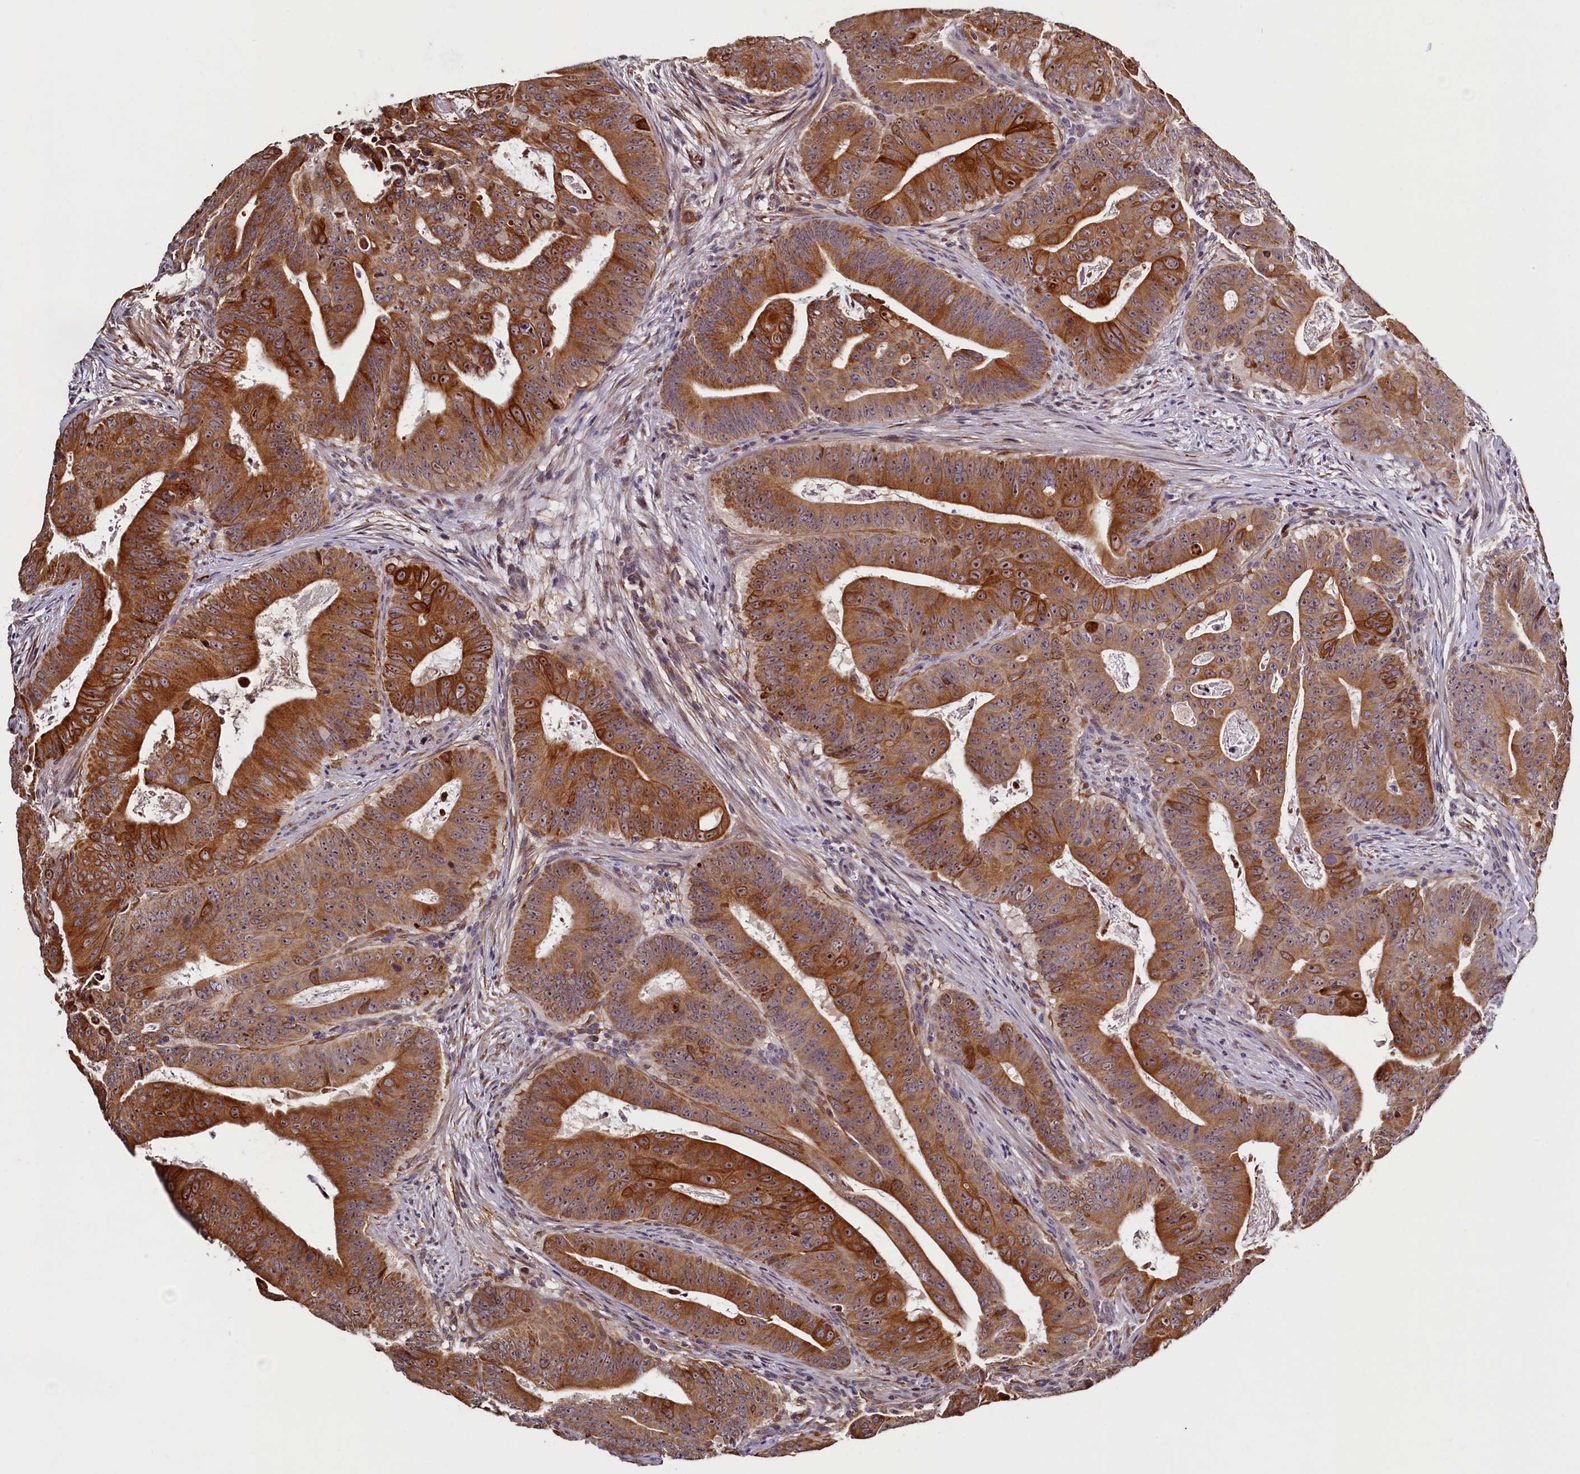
{"staining": {"intensity": "strong", "quantity": ">75%", "location": "cytoplasmic/membranous"}, "tissue": "colorectal cancer", "cell_type": "Tumor cells", "image_type": "cancer", "snomed": [{"axis": "morphology", "description": "Adenocarcinoma, NOS"}, {"axis": "topography", "description": "Rectum"}], "caption": "Immunohistochemical staining of human colorectal adenocarcinoma shows strong cytoplasmic/membranous protein positivity in approximately >75% of tumor cells.", "gene": "NCKAP5L", "patient": {"sex": "female", "age": 75}}